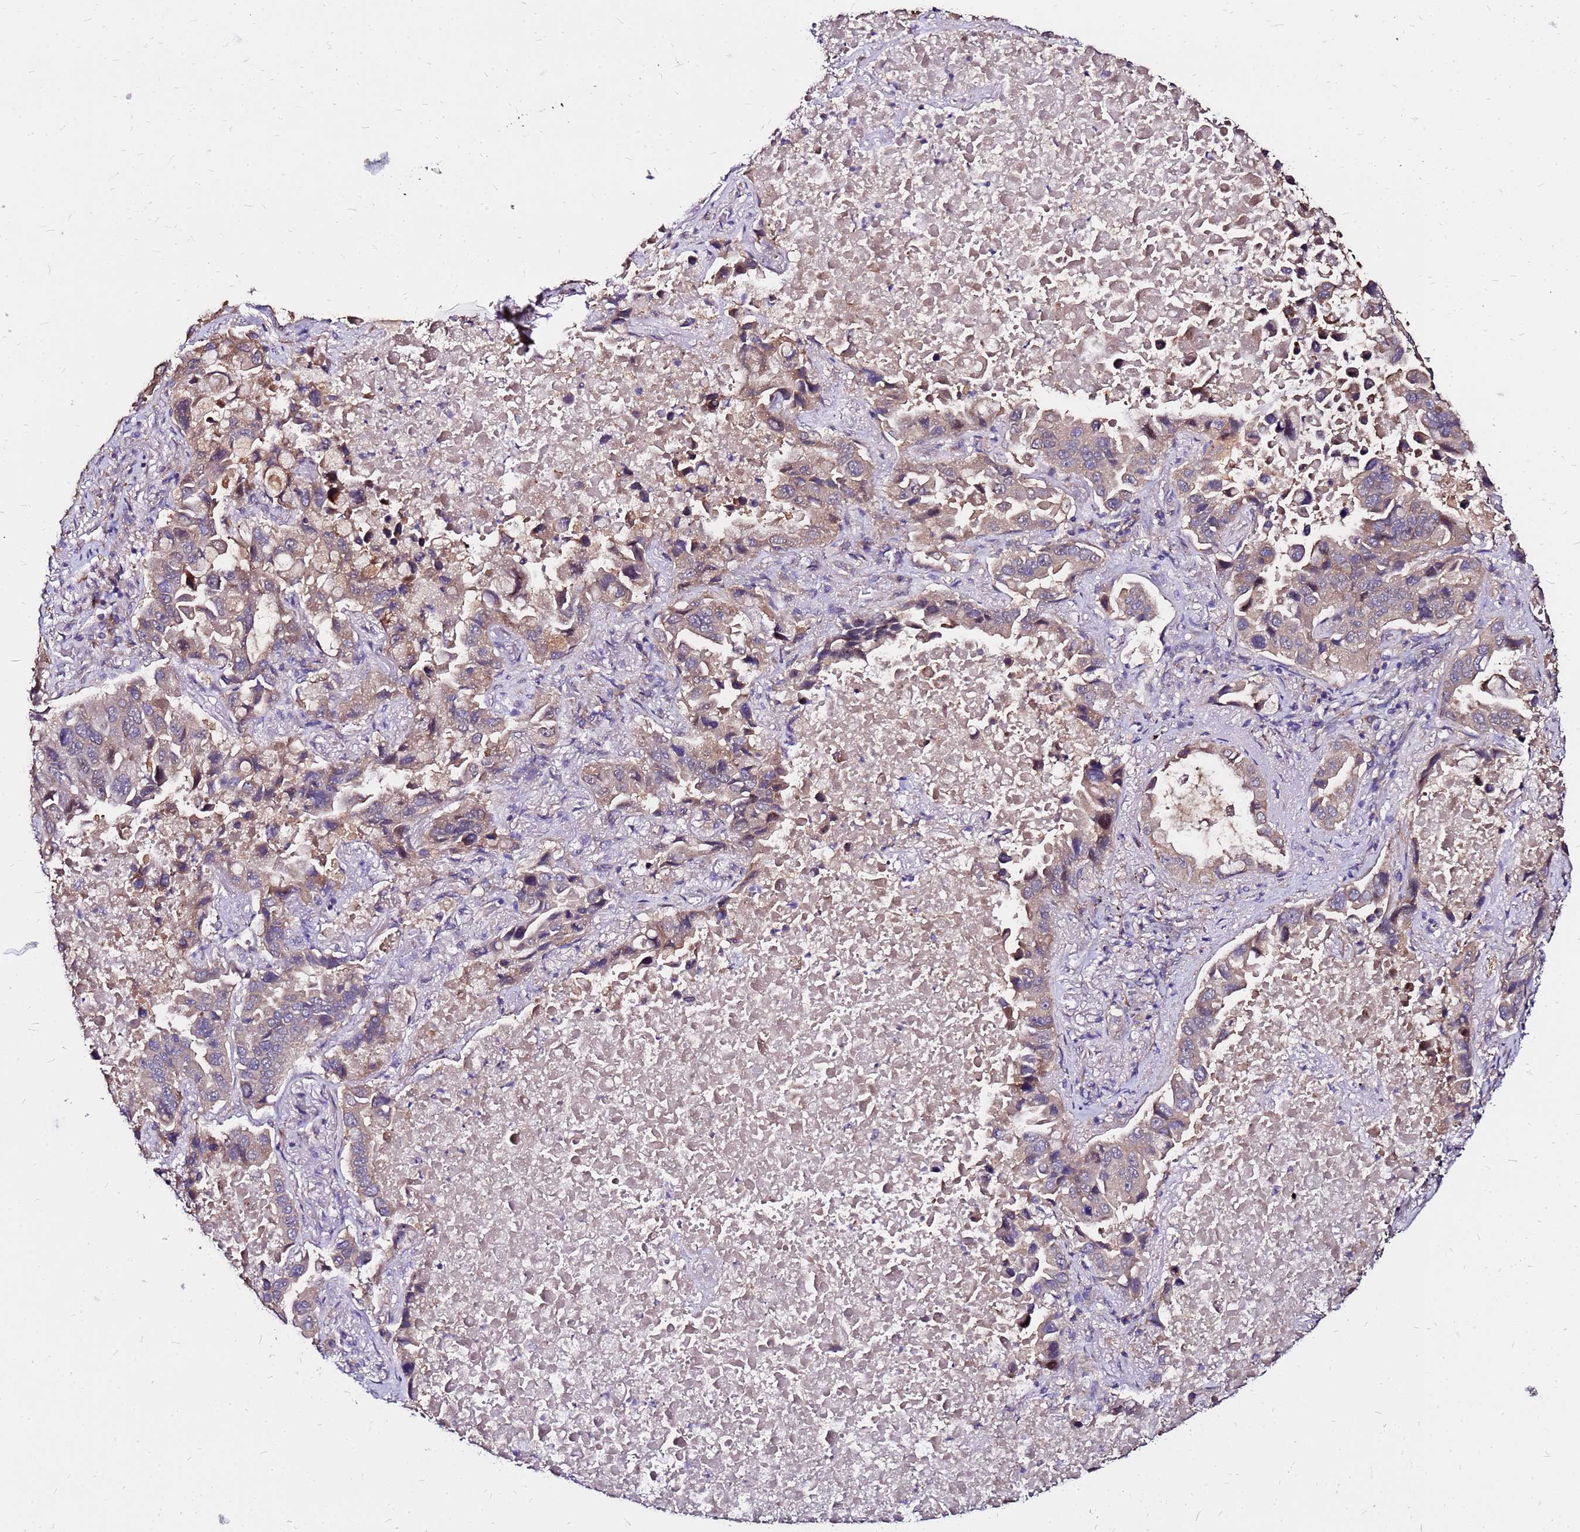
{"staining": {"intensity": "weak", "quantity": "25%-75%", "location": "cytoplasmic/membranous"}, "tissue": "lung cancer", "cell_type": "Tumor cells", "image_type": "cancer", "snomed": [{"axis": "morphology", "description": "Adenocarcinoma, NOS"}, {"axis": "topography", "description": "Lung"}], "caption": "Adenocarcinoma (lung) was stained to show a protein in brown. There is low levels of weak cytoplasmic/membranous staining in about 25%-75% of tumor cells. (DAB IHC with brightfield microscopy, high magnification).", "gene": "ARHGEF5", "patient": {"sex": "male", "age": 64}}